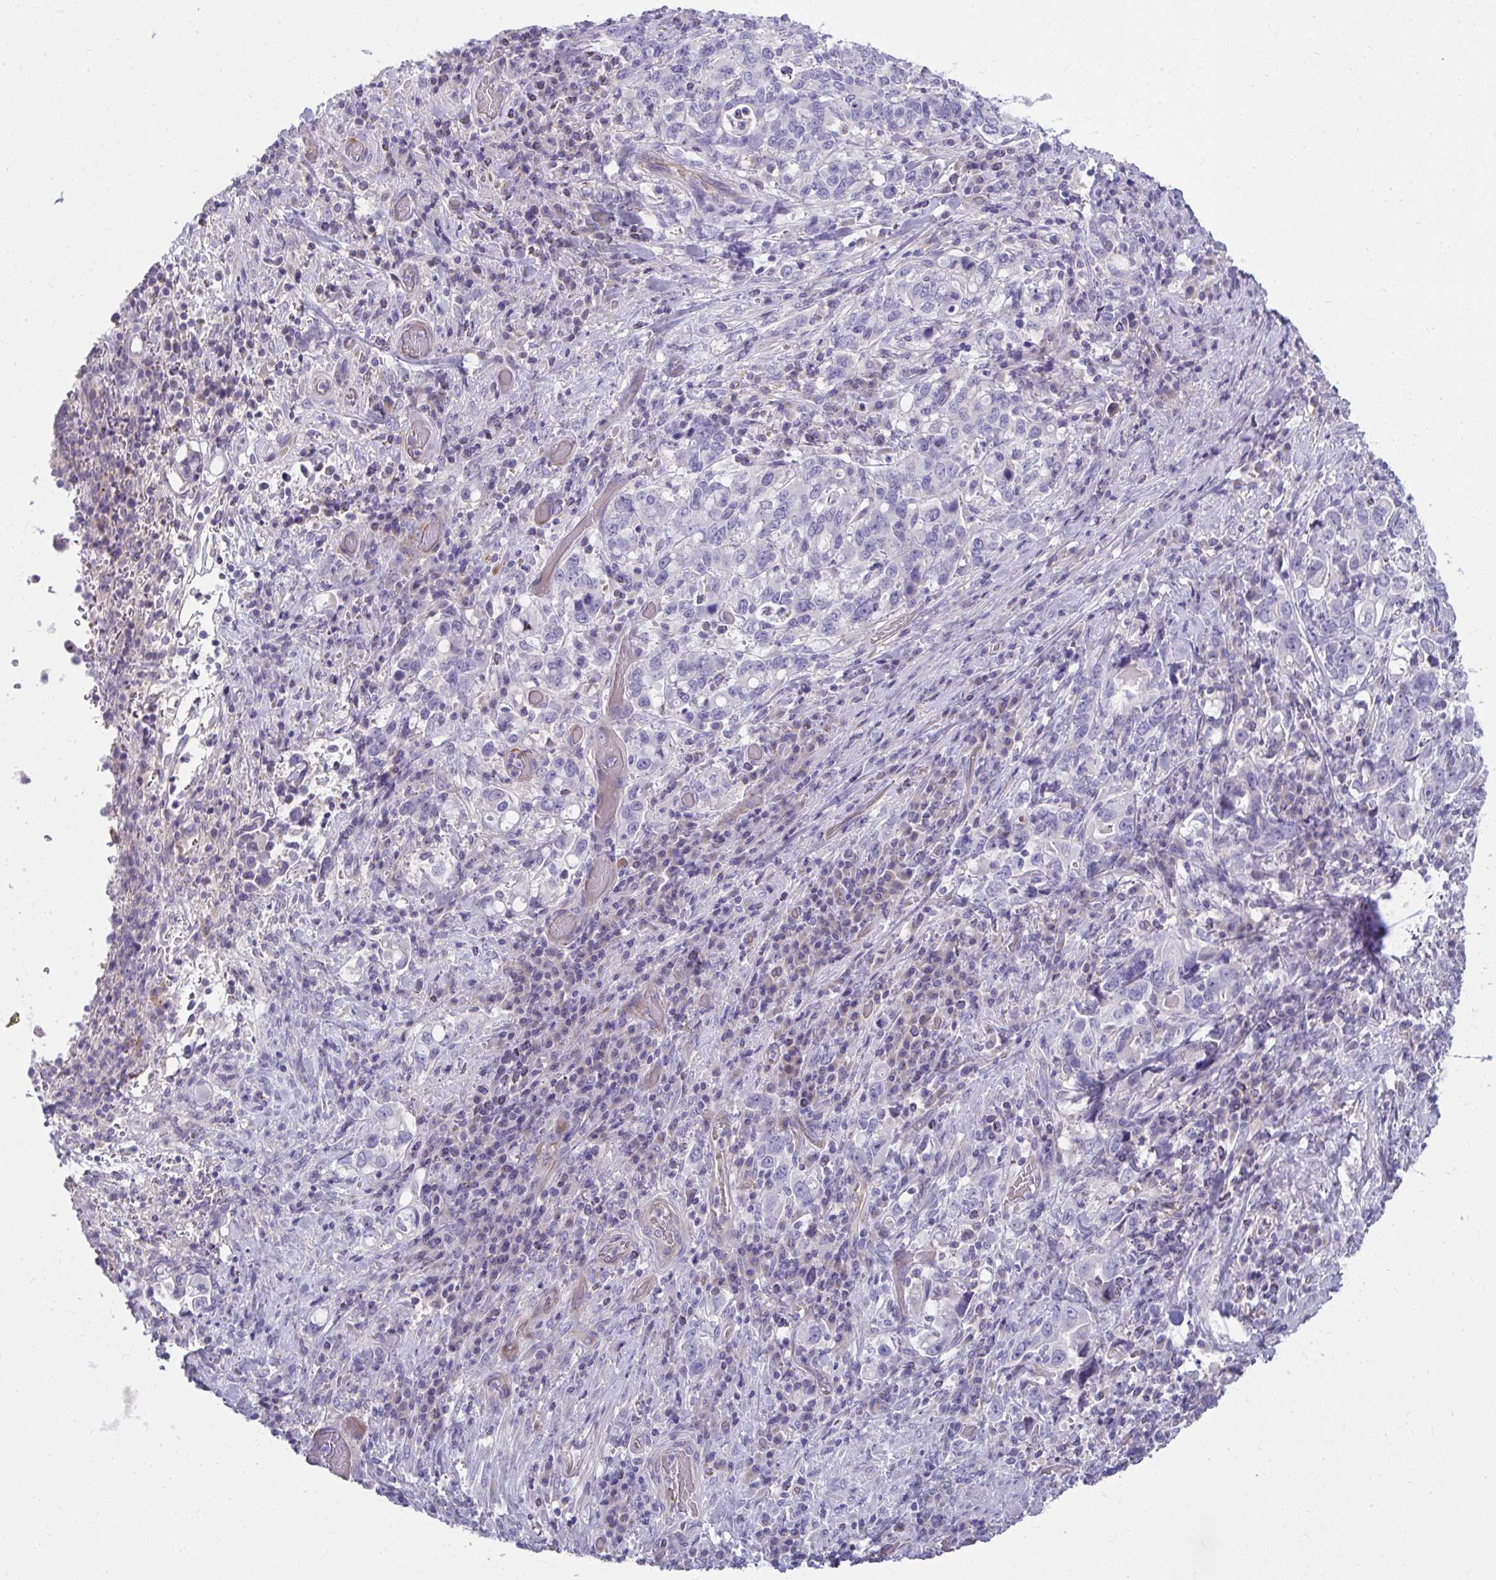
{"staining": {"intensity": "negative", "quantity": "none", "location": "none"}, "tissue": "stomach cancer", "cell_type": "Tumor cells", "image_type": "cancer", "snomed": [{"axis": "morphology", "description": "Adenocarcinoma, NOS"}, {"axis": "topography", "description": "Stomach, upper"}, {"axis": "topography", "description": "Stomach"}], "caption": "Protein analysis of stomach cancer (adenocarcinoma) exhibits no significant staining in tumor cells.", "gene": "LRRC36", "patient": {"sex": "male", "age": 62}}